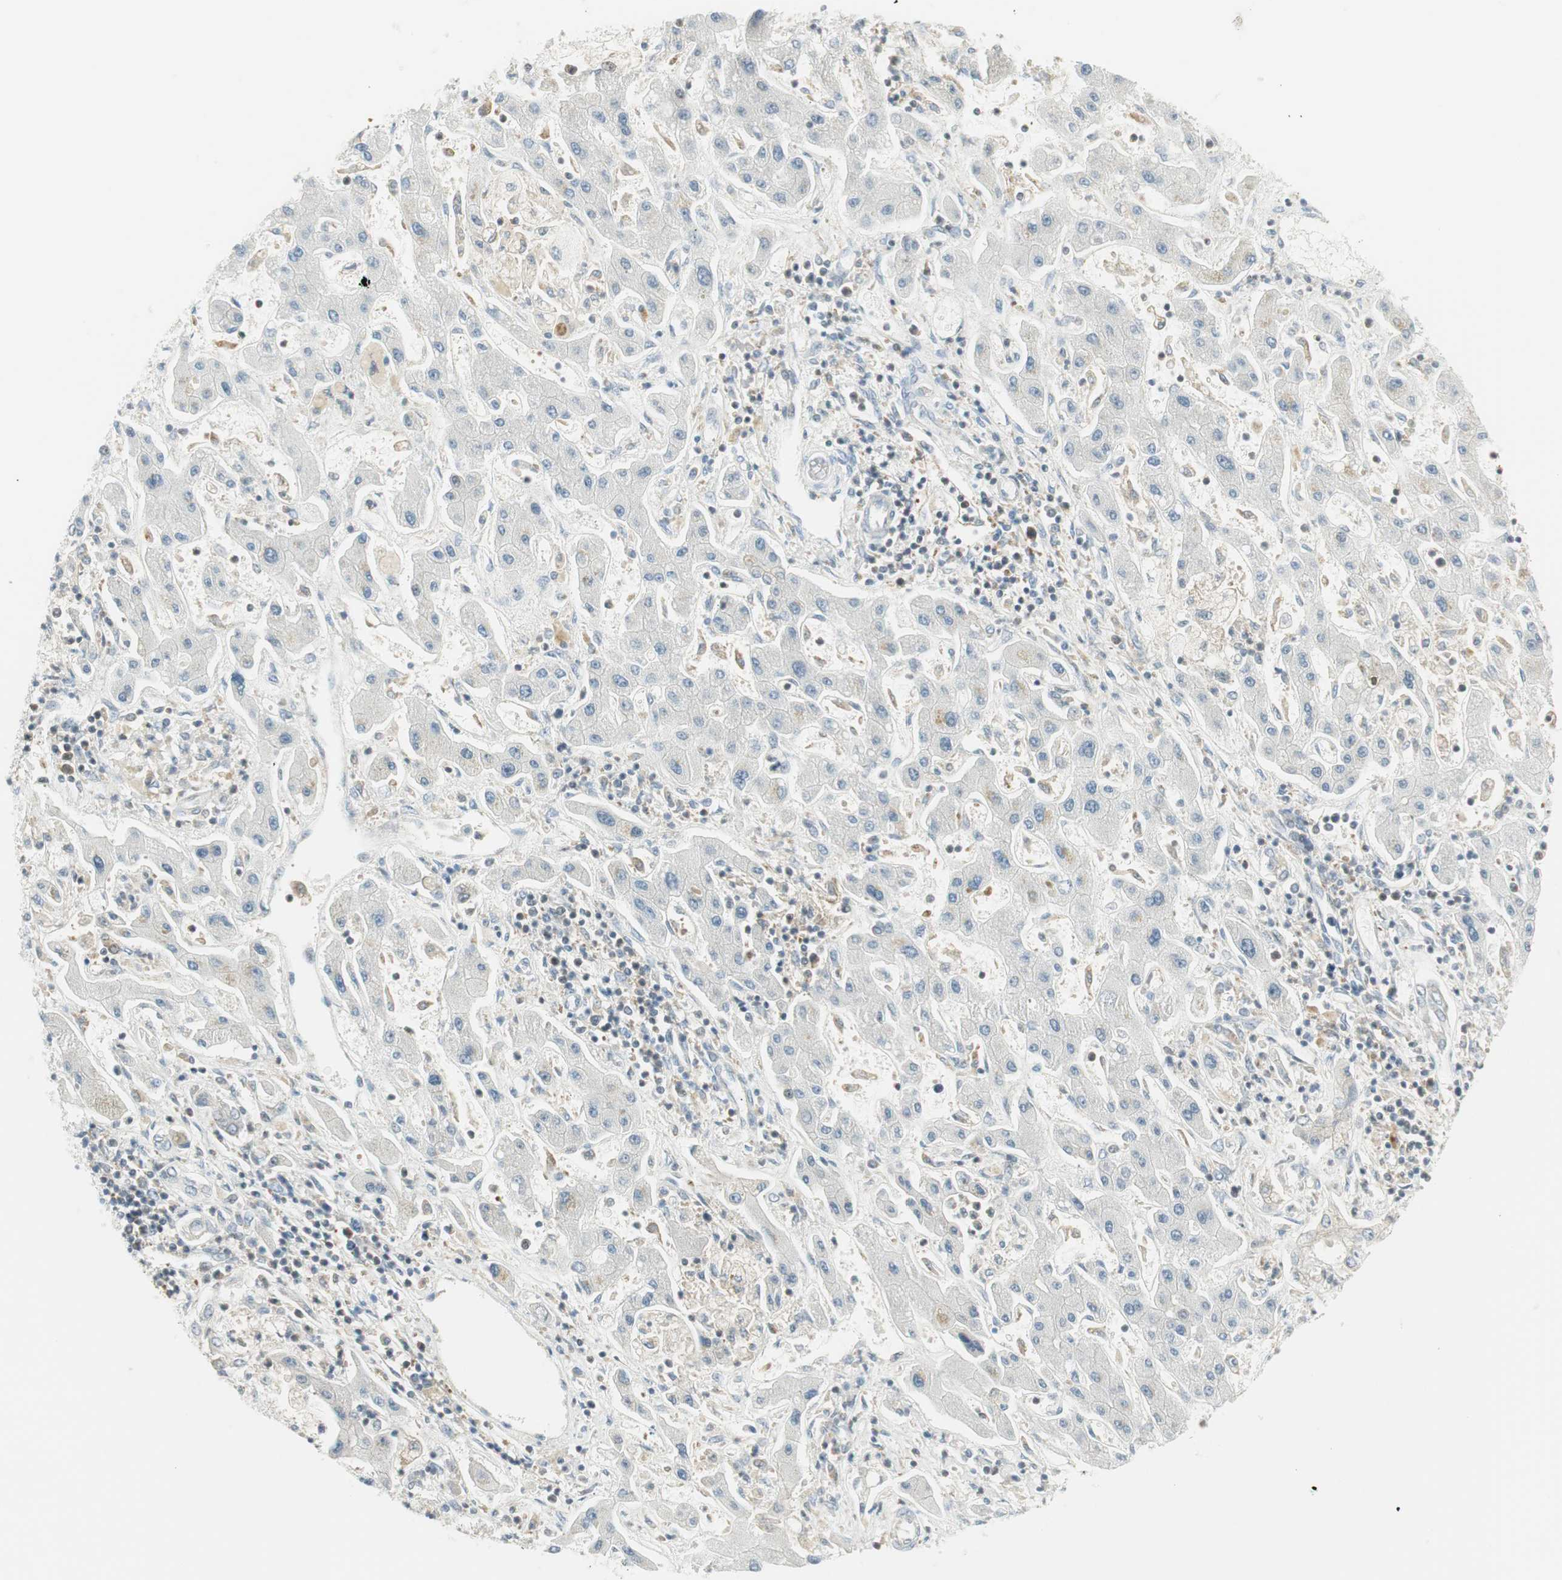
{"staining": {"intensity": "negative", "quantity": "none", "location": "none"}, "tissue": "liver cancer", "cell_type": "Tumor cells", "image_type": "cancer", "snomed": [{"axis": "morphology", "description": "Cholangiocarcinoma"}, {"axis": "topography", "description": "Liver"}], "caption": "This histopathology image is of cholangiocarcinoma (liver) stained with immunohistochemistry to label a protein in brown with the nuclei are counter-stained blue. There is no expression in tumor cells.", "gene": "PPP1CA", "patient": {"sex": "male", "age": 50}}